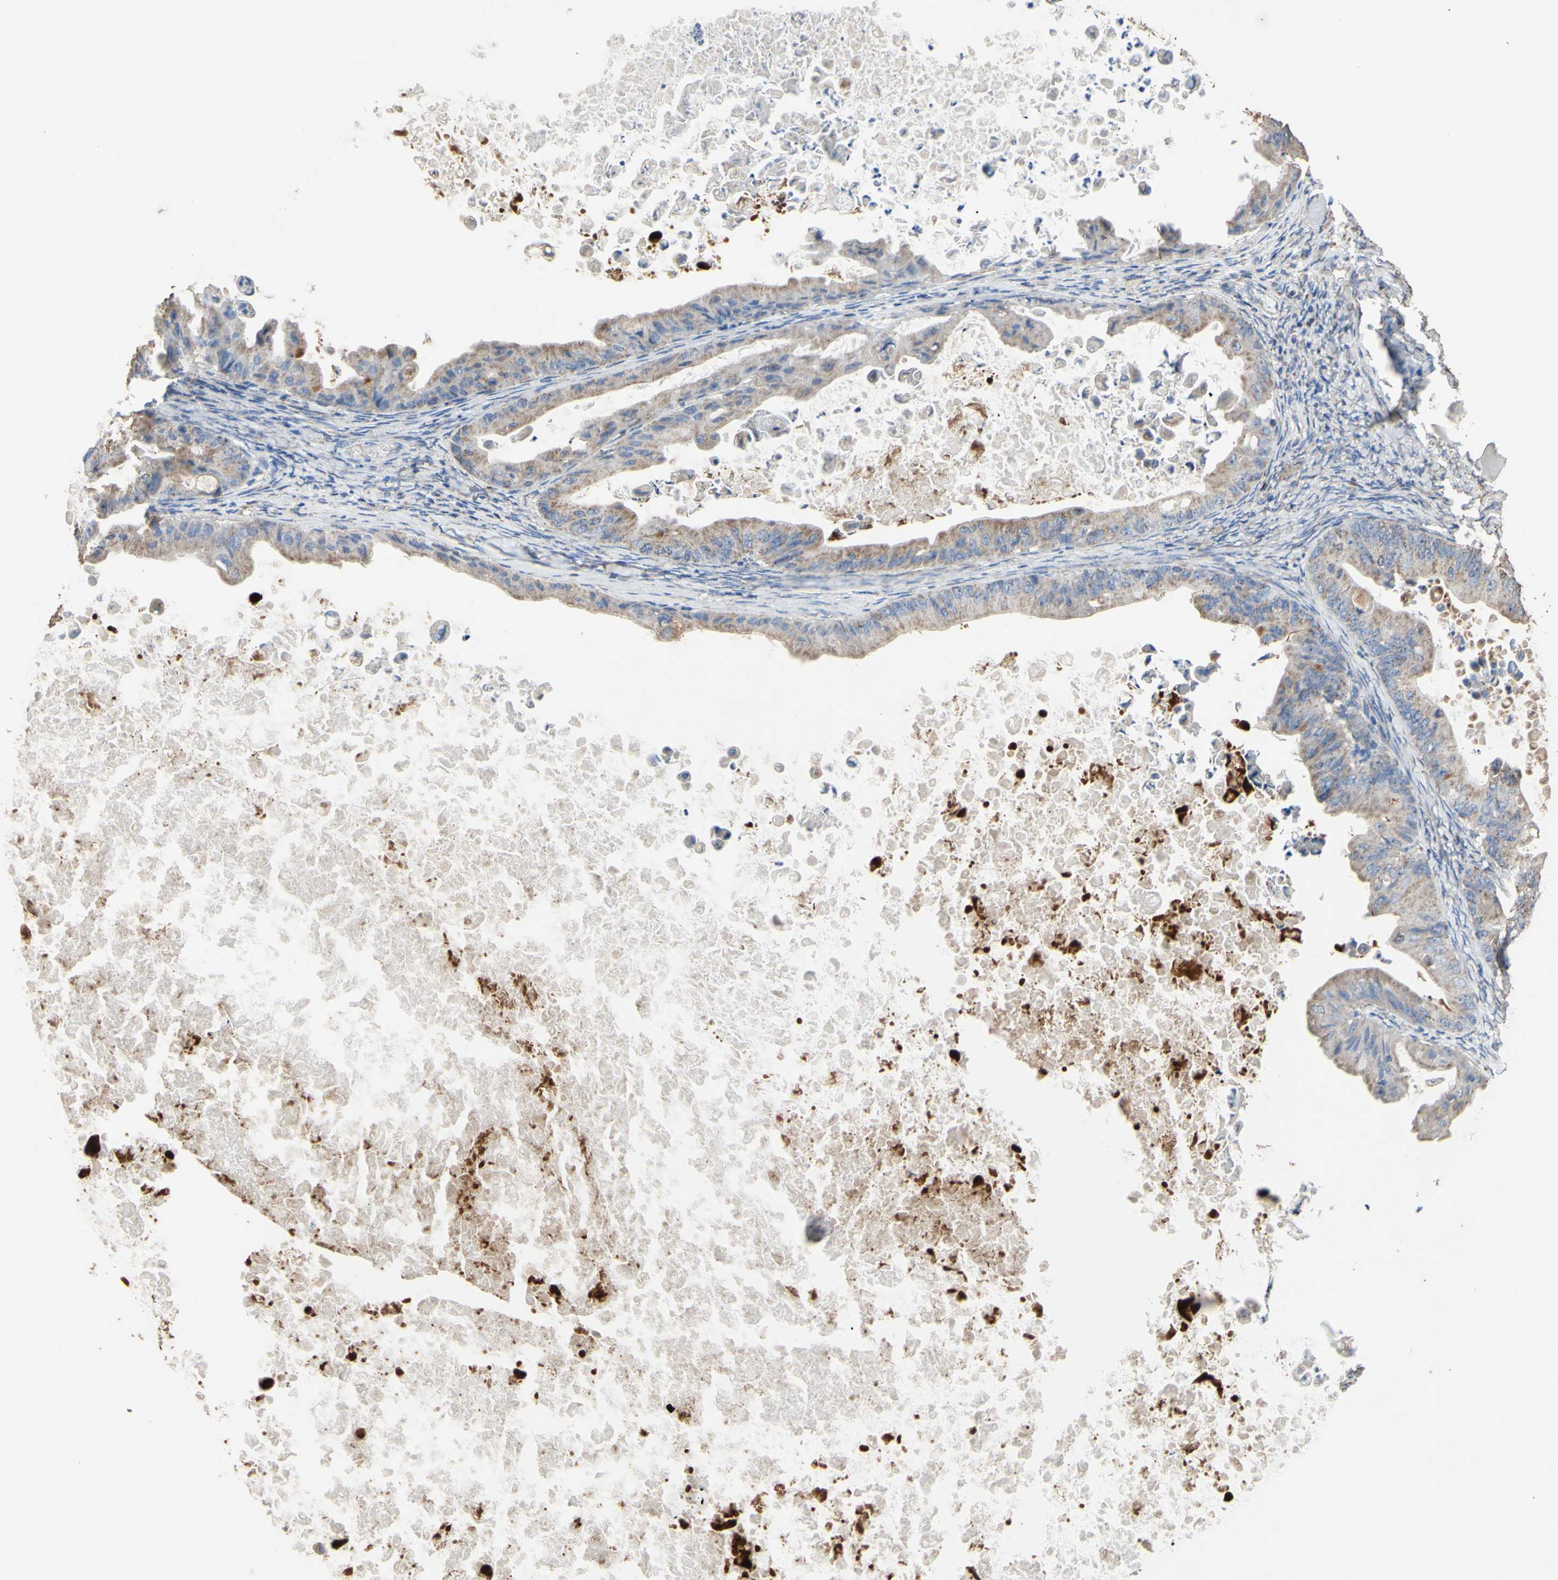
{"staining": {"intensity": "weak", "quantity": ">75%", "location": "cytoplasmic/membranous"}, "tissue": "ovarian cancer", "cell_type": "Tumor cells", "image_type": "cancer", "snomed": [{"axis": "morphology", "description": "Cystadenocarcinoma, mucinous, NOS"}, {"axis": "topography", "description": "Ovary"}], "caption": "Immunohistochemistry image of ovarian mucinous cystadenocarcinoma stained for a protein (brown), which demonstrates low levels of weak cytoplasmic/membranous positivity in approximately >75% of tumor cells.", "gene": "CMKLR2", "patient": {"sex": "female", "age": 37}}